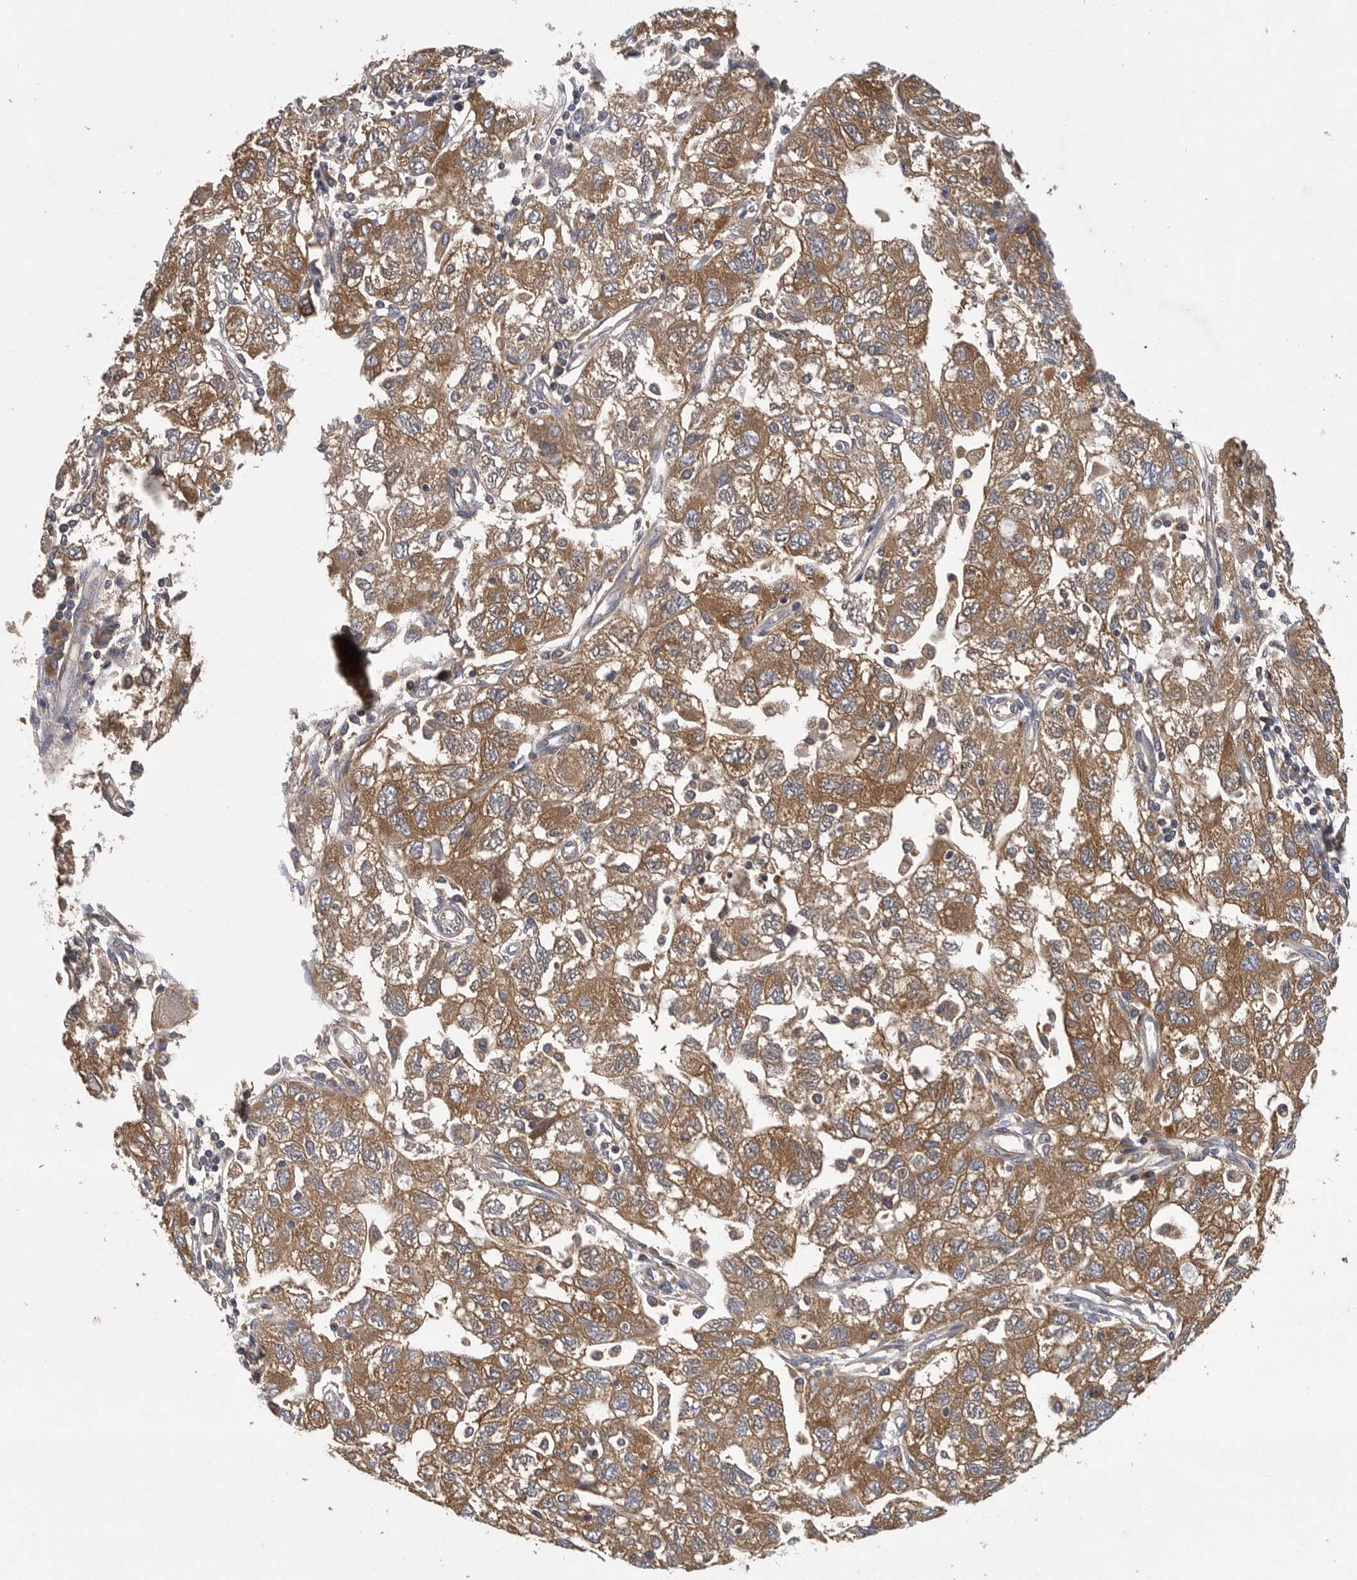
{"staining": {"intensity": "moderate", "quantity": ">75%", "location": "cytoplasmic/membranous"}, "tissue": "ovarian cancer", "cell_type": "Tumor cells", "image_type": "cancer", "snomed": [{"axis": "morphology", "description": "Carcinoma, NOS"}, {"axis": "morphology", "description": "Cystadenocarcinoma, serous, NOS"}, {"axis": "topography", "description": "Ovary"}], "caption": "Immunohistochemistry (IHC) photomicrograph of neoplastic tissue: ovarian cancer (carcinoma) stained using IHC shows medium levels of moderate protein expression localized specifically in the cytoplasmic/membranous of tumor cells, appearing as a cytoplasmic/membranous brown color.", "gene": "OXR1", "patient": {"sex": "female", "age": 69}}